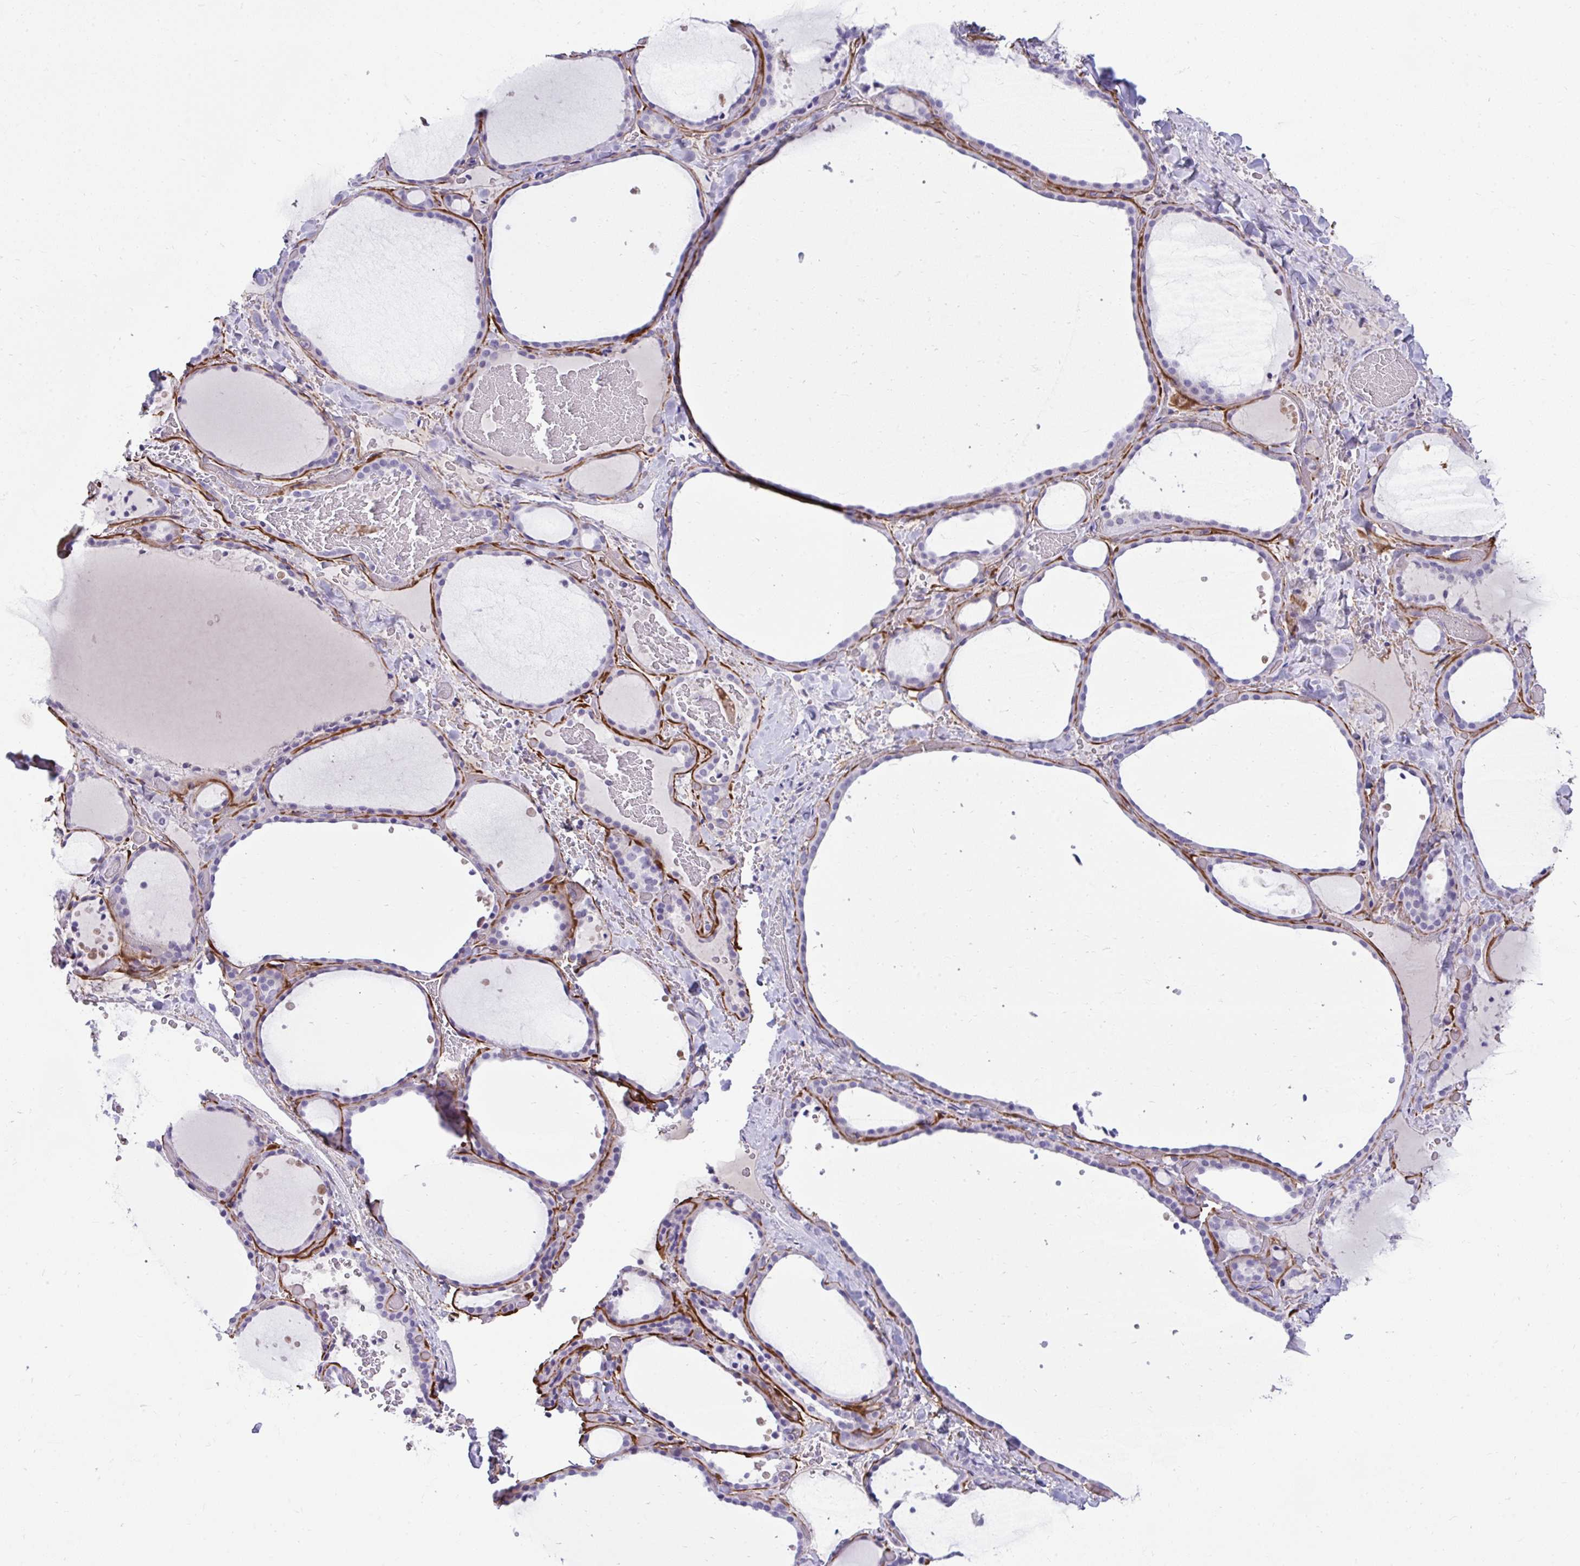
{"staining": {"intensity": "negative", "quantity": "none", "location": "none"}, "tissue": "thyroid gland", "cell_type": "Glandular cells", "image_type": "normal", "snomed": [{"axis": "morphology", "description": "Normal tissue, NOS"}, {"axis": "topography", "description": "Thyroid gland"}], "caption": "A photomicrograph of human thyroid gland is negative for staining in glandular cells. (DAB (3,3'-diaminobenzidine) IHC with hematoxylin counter stain).", "gene": "PIGZ", "patient": {"sex": "female", "age": 36}}